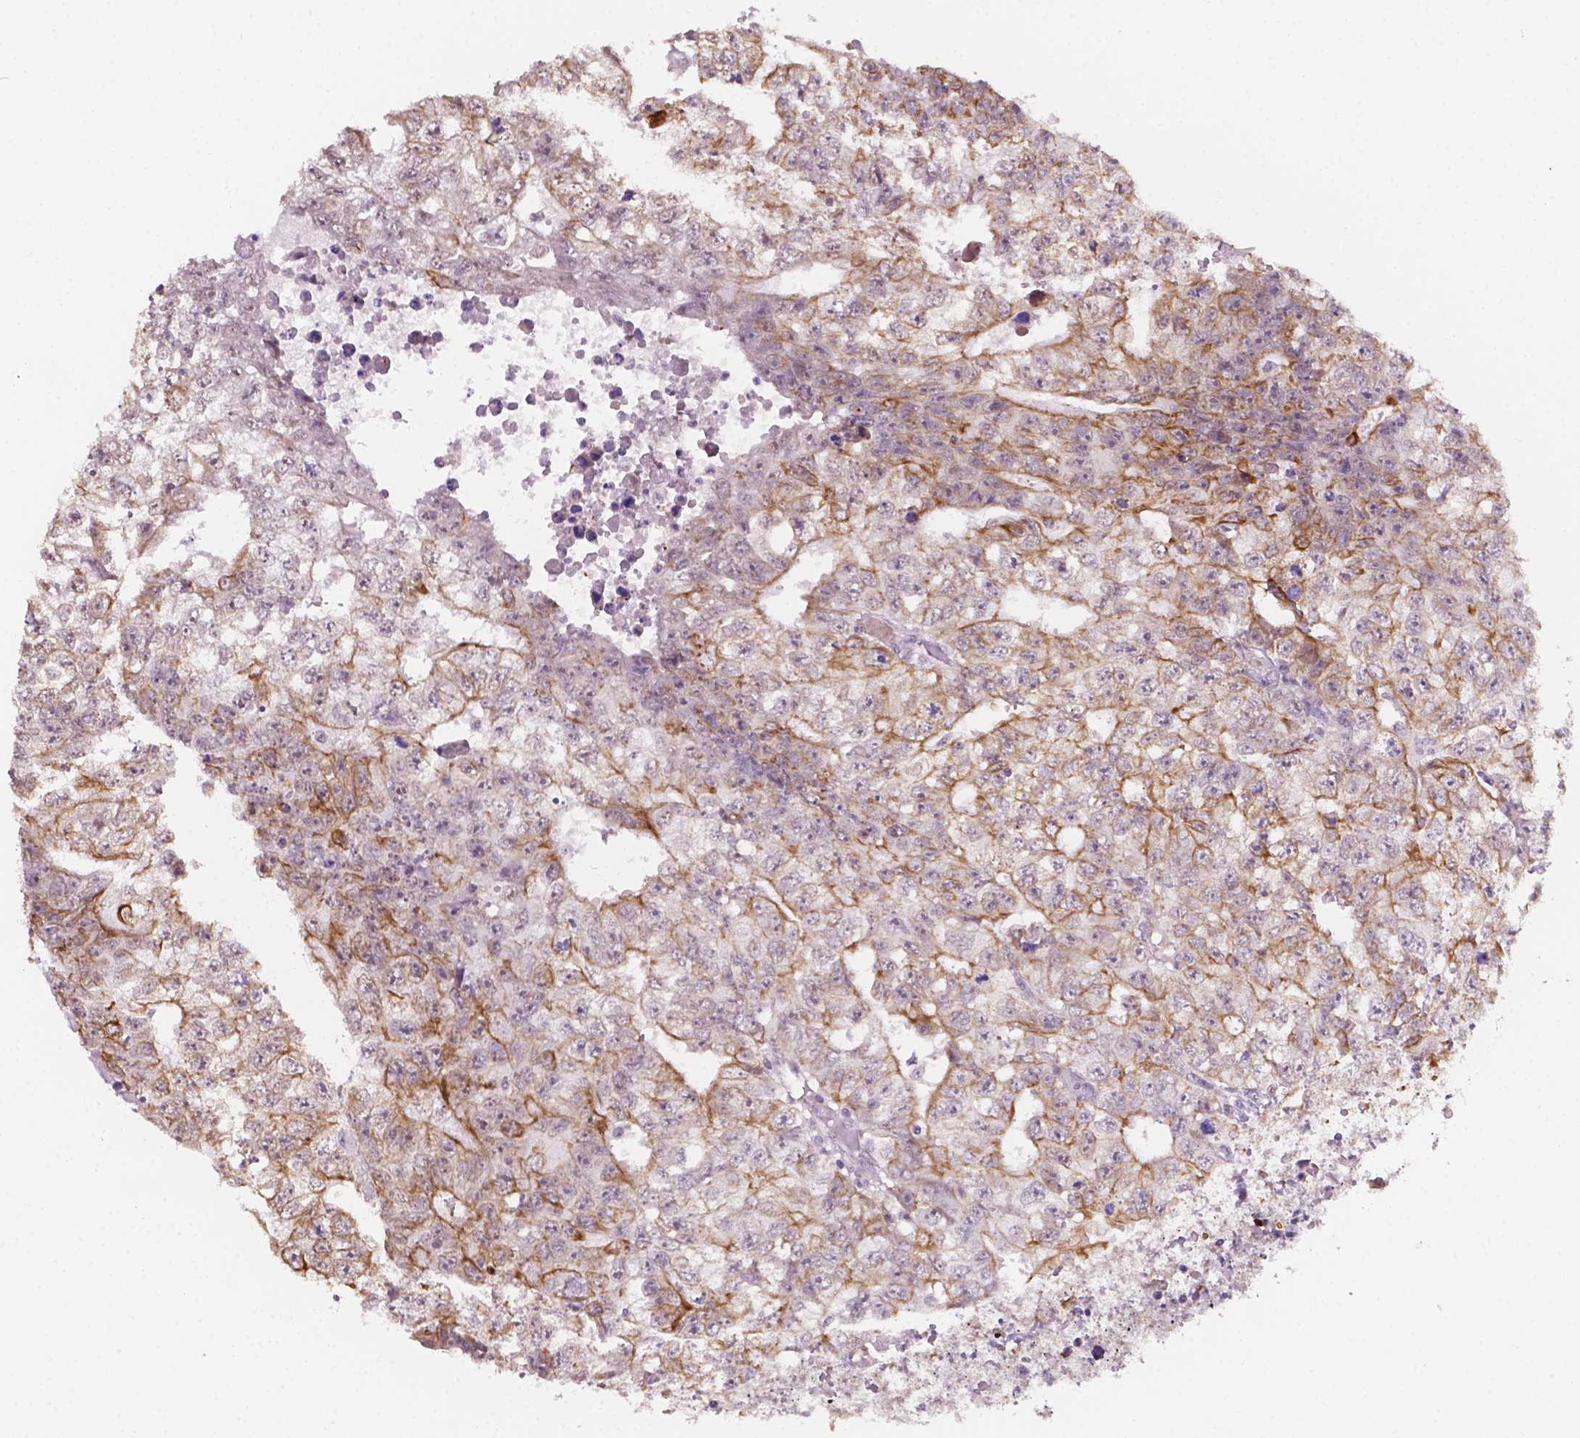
{"staining": {"intensity": "moderate", "quantity": "25%-75%", "location": "cytoplasmic/membranous"}, "tissue": "testis cancer", "cell_type": "Tumor cells", "image_type": "cancer", "snomed": [{"axis": "morphology", "description": "Carcinoma, Embryonal, NOS"}, {"axis": "morphology", "description": "Teratoma, malignant, NOS"}, {"axis": "topography", "description": "Testis"}], "caption": "Protein staining shows moderate cytoplasmic/membranous expression in approximately 25%-75% of tumor cells in testis embryonal carcinoma. Immunohistochemistry (ihc) stains the protein of interest in brown and the nuclei are stained blue.", "gene": "SHLD3", "patient": {"sex": "male", "age": 24}}